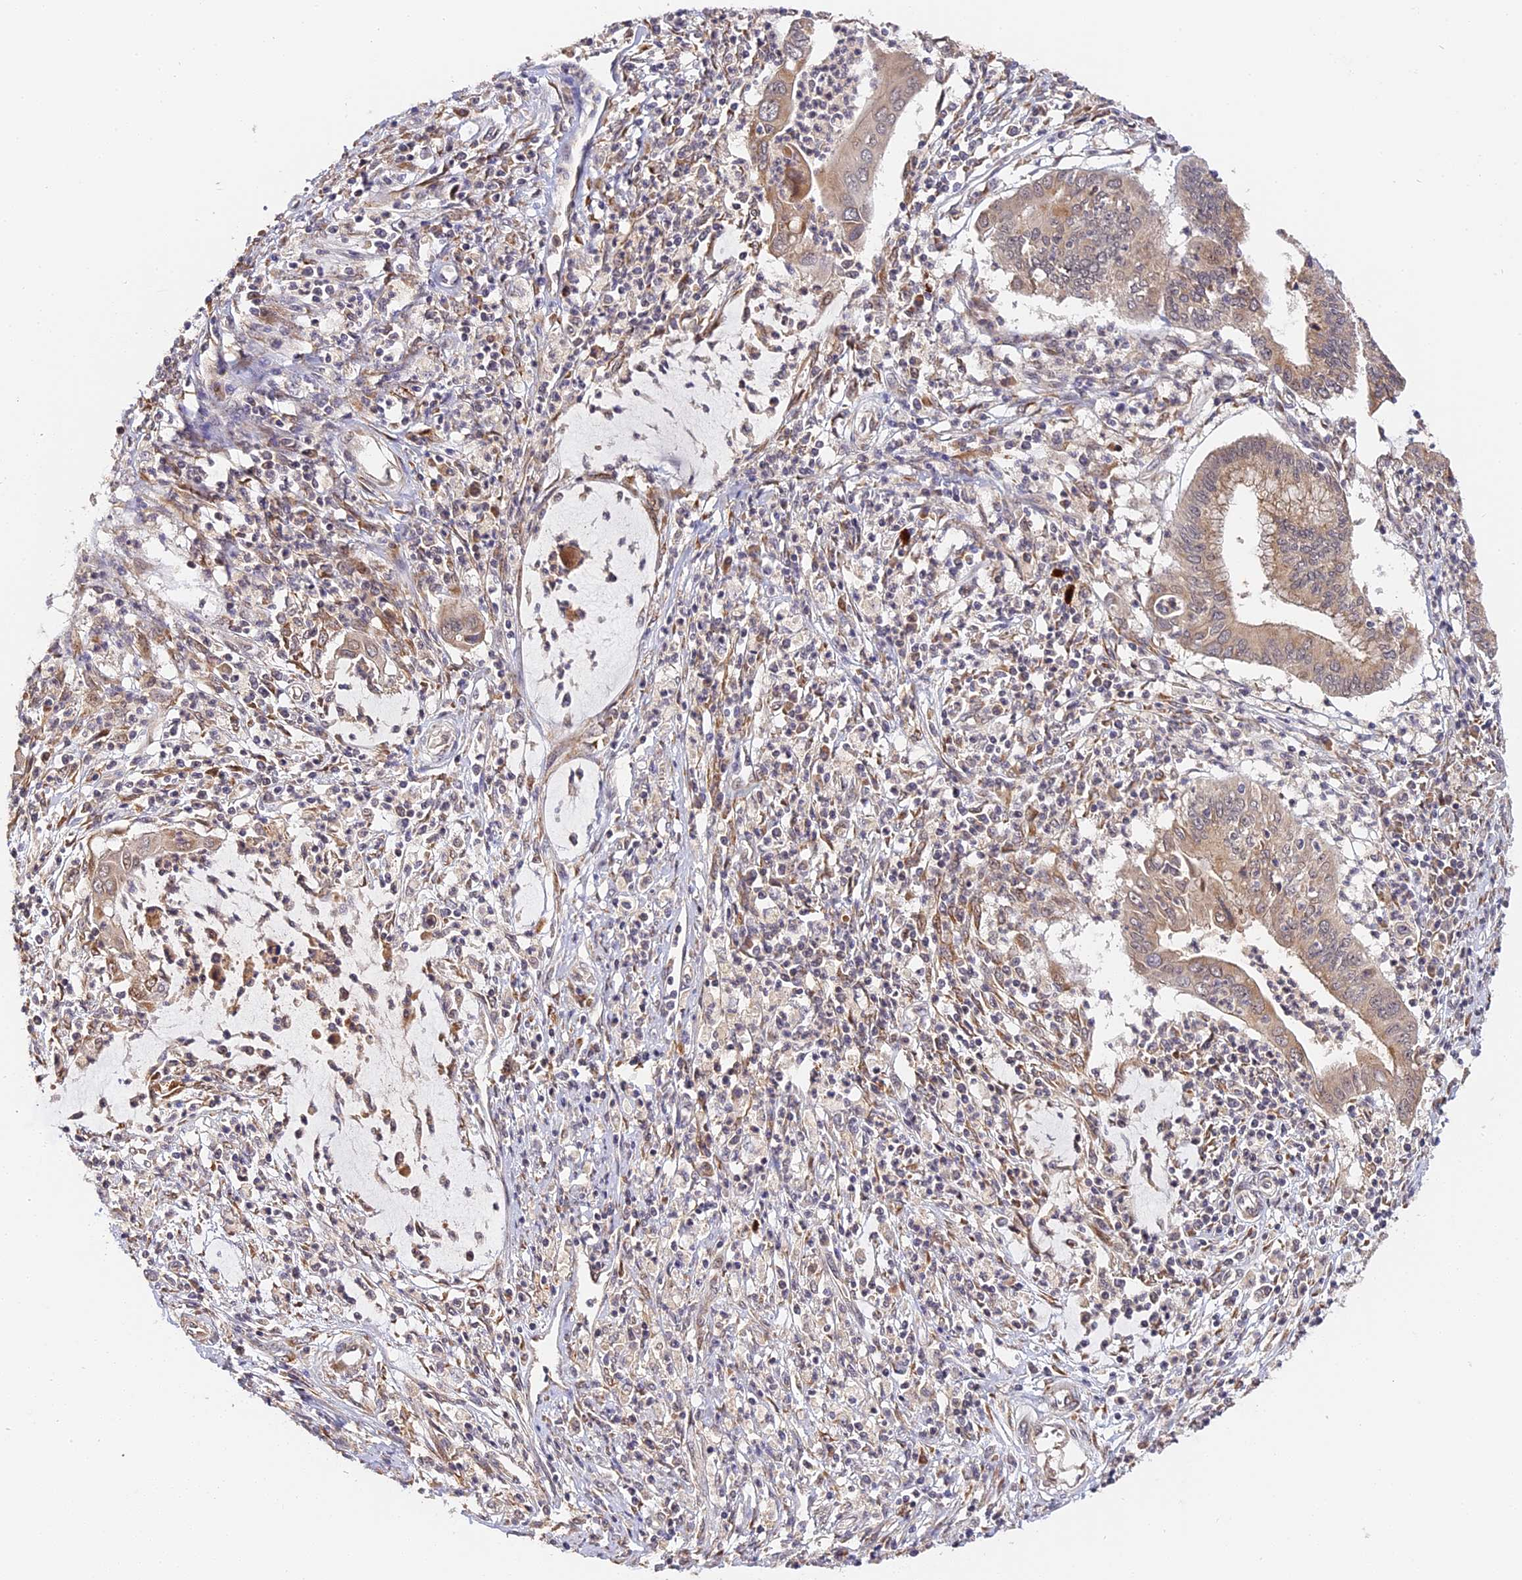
{"staining": {"intensity": "moderate", "quantity": ">75%", "location": "cytoplasmic/membranous"}, "tissue": "cervical cancer", "cell_type": "Tumor cells", "image_type": "cancer", "snomed": [{"axis": "morphology", "description": "Adenocarcinoma, NOS"}, {"axis": "topography", "description": "Cervix"}], "caption": "Adenocarcinoma (cervical) was stained to show a protein in brown. There is medium levels of moderate cytoplasmic/membranous expression in about >75% of tumor cells. The protein is shown in brown color, while the nuclei are stained blue.", "gene": "IMPACT", "patient": {"sex": "female", "age": 36}}